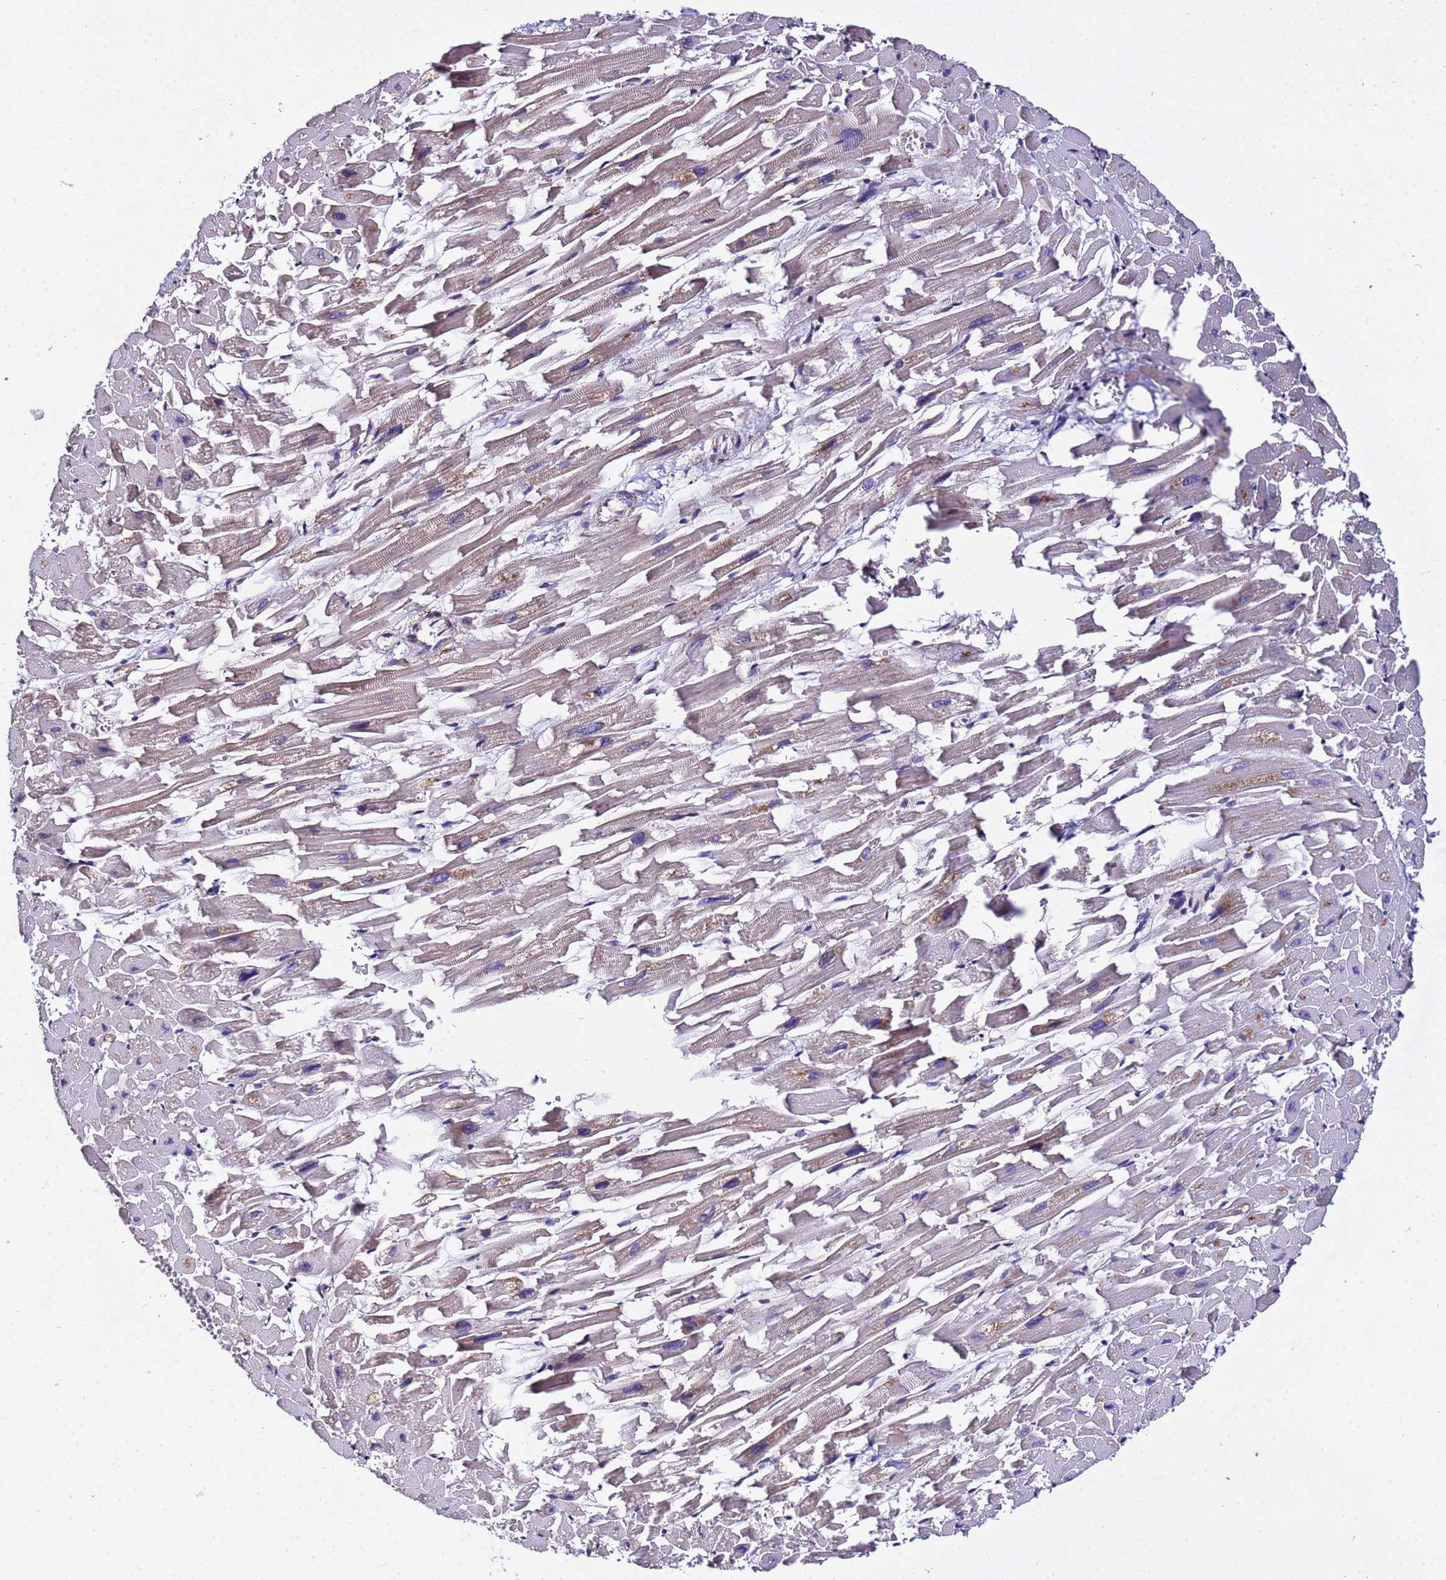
{"staining": {"intensity": "moderate", "quantity": "<25%", "location": "cytoplasmic/membranous"}, "tissue": "heart muscle", "cell_type": "Cardiomyocytes", "image_type": "normal", "snomed": [{"axis": "morphology", "description": "Normal tissue, NOS"}, {"axis": "topography", "description": "Heart"}], "caption": "This image demonstrates immunohistochemistry staining of unremarkable human heart muscle, with low moderate cytoplasmic/membranous positivity in approximately <25% of cardiomyocytes.", "gene": "WNK4", "patient": {"sex": "female", "age": 64}}